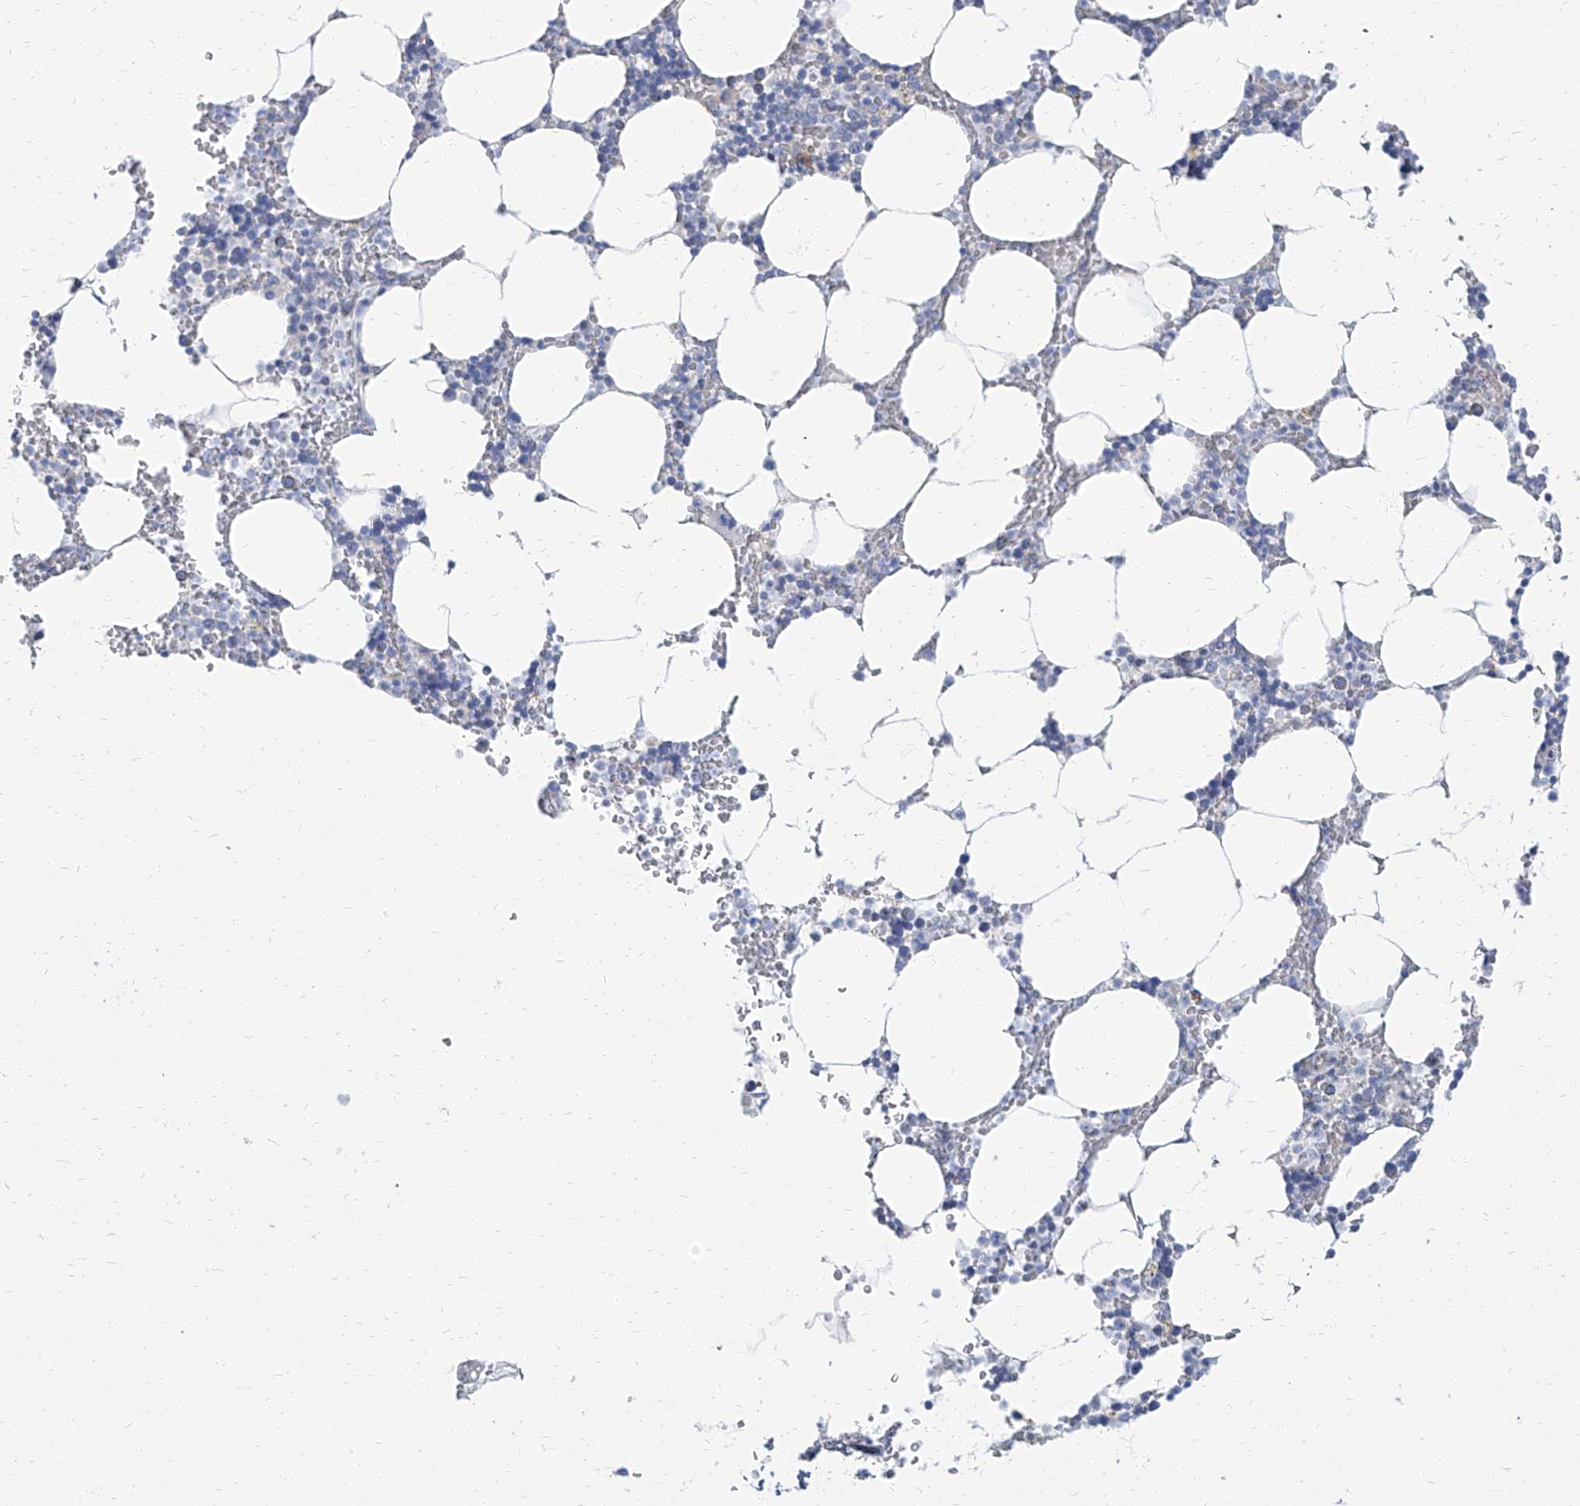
{"staining": {"intensity": "negative", "quantity": "none", "location": "none"}, "tissue": "bone marrow", "cell_type": "Hematopoietic cells", "image_type": "normal", "snomed": [{"axis": "morphology", "description": "Normal tissue, NOS"}, {"axis": "topography", "description": "Bone marrow"}], "caption": "IHC of normal bone marrow shows no positivity in hematopoietic cells.", "gene": "TXLNB", "patient": {"sex": "male", "age": 70}}